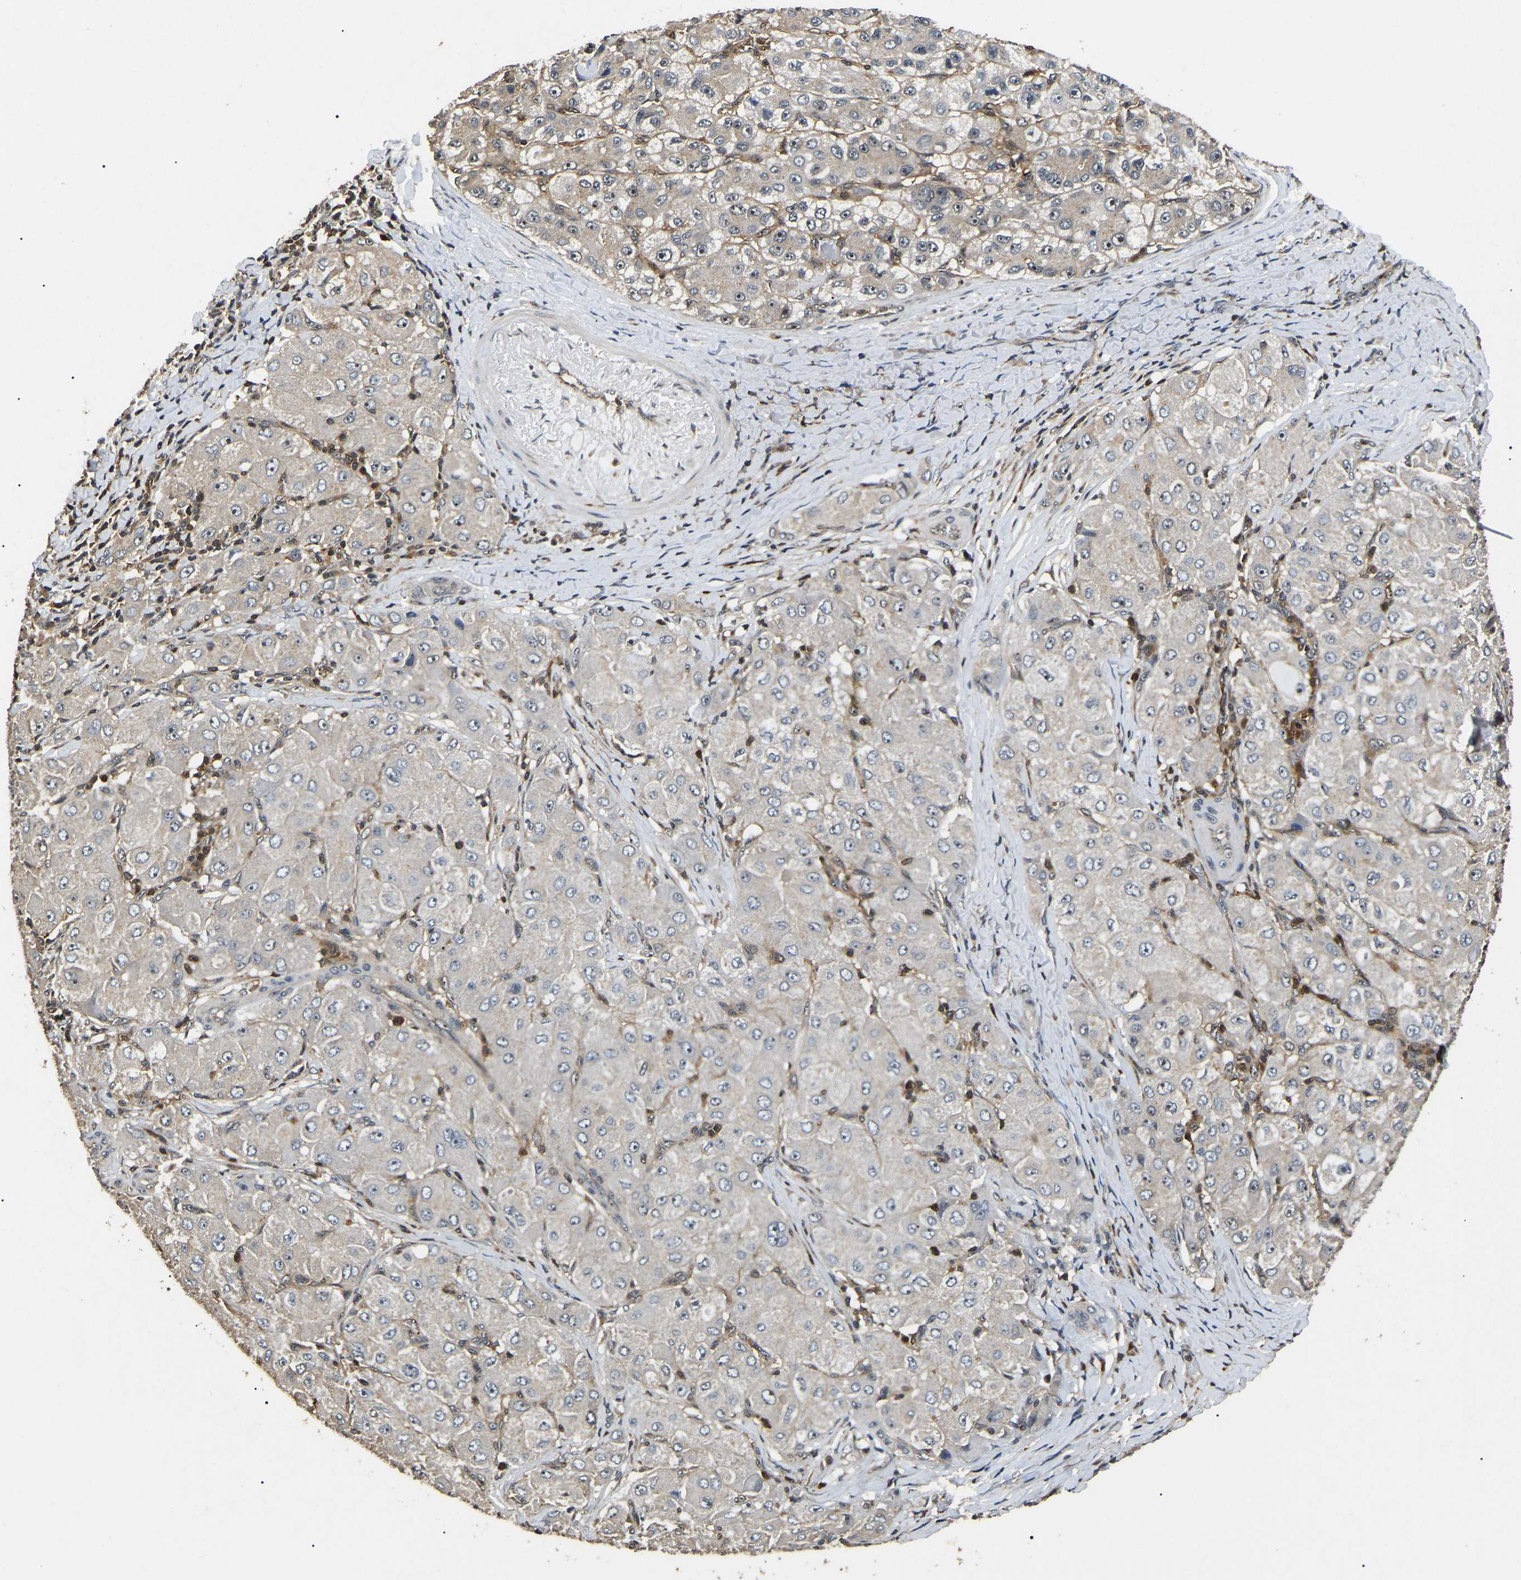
{"staining": {"intensity": "negative", "quantity": "none", "location": "none"}, "tissue": "liver cancer", "cell_type": "Tumor cells", "image_type": "cancer", "snomed": [{"axis": "morphology", "description": "Carcinoma, Hepatocellular, NOS"}, {"axis": "topography", "description": "Liver"}], "caption": "IHC micrograph of liver hepatocellular carcinoma stained for a protein (brown), which reveals no positivity in tumor cells.", "gene": "RBM28", "patient": {"sex": "male", "age": 80}}